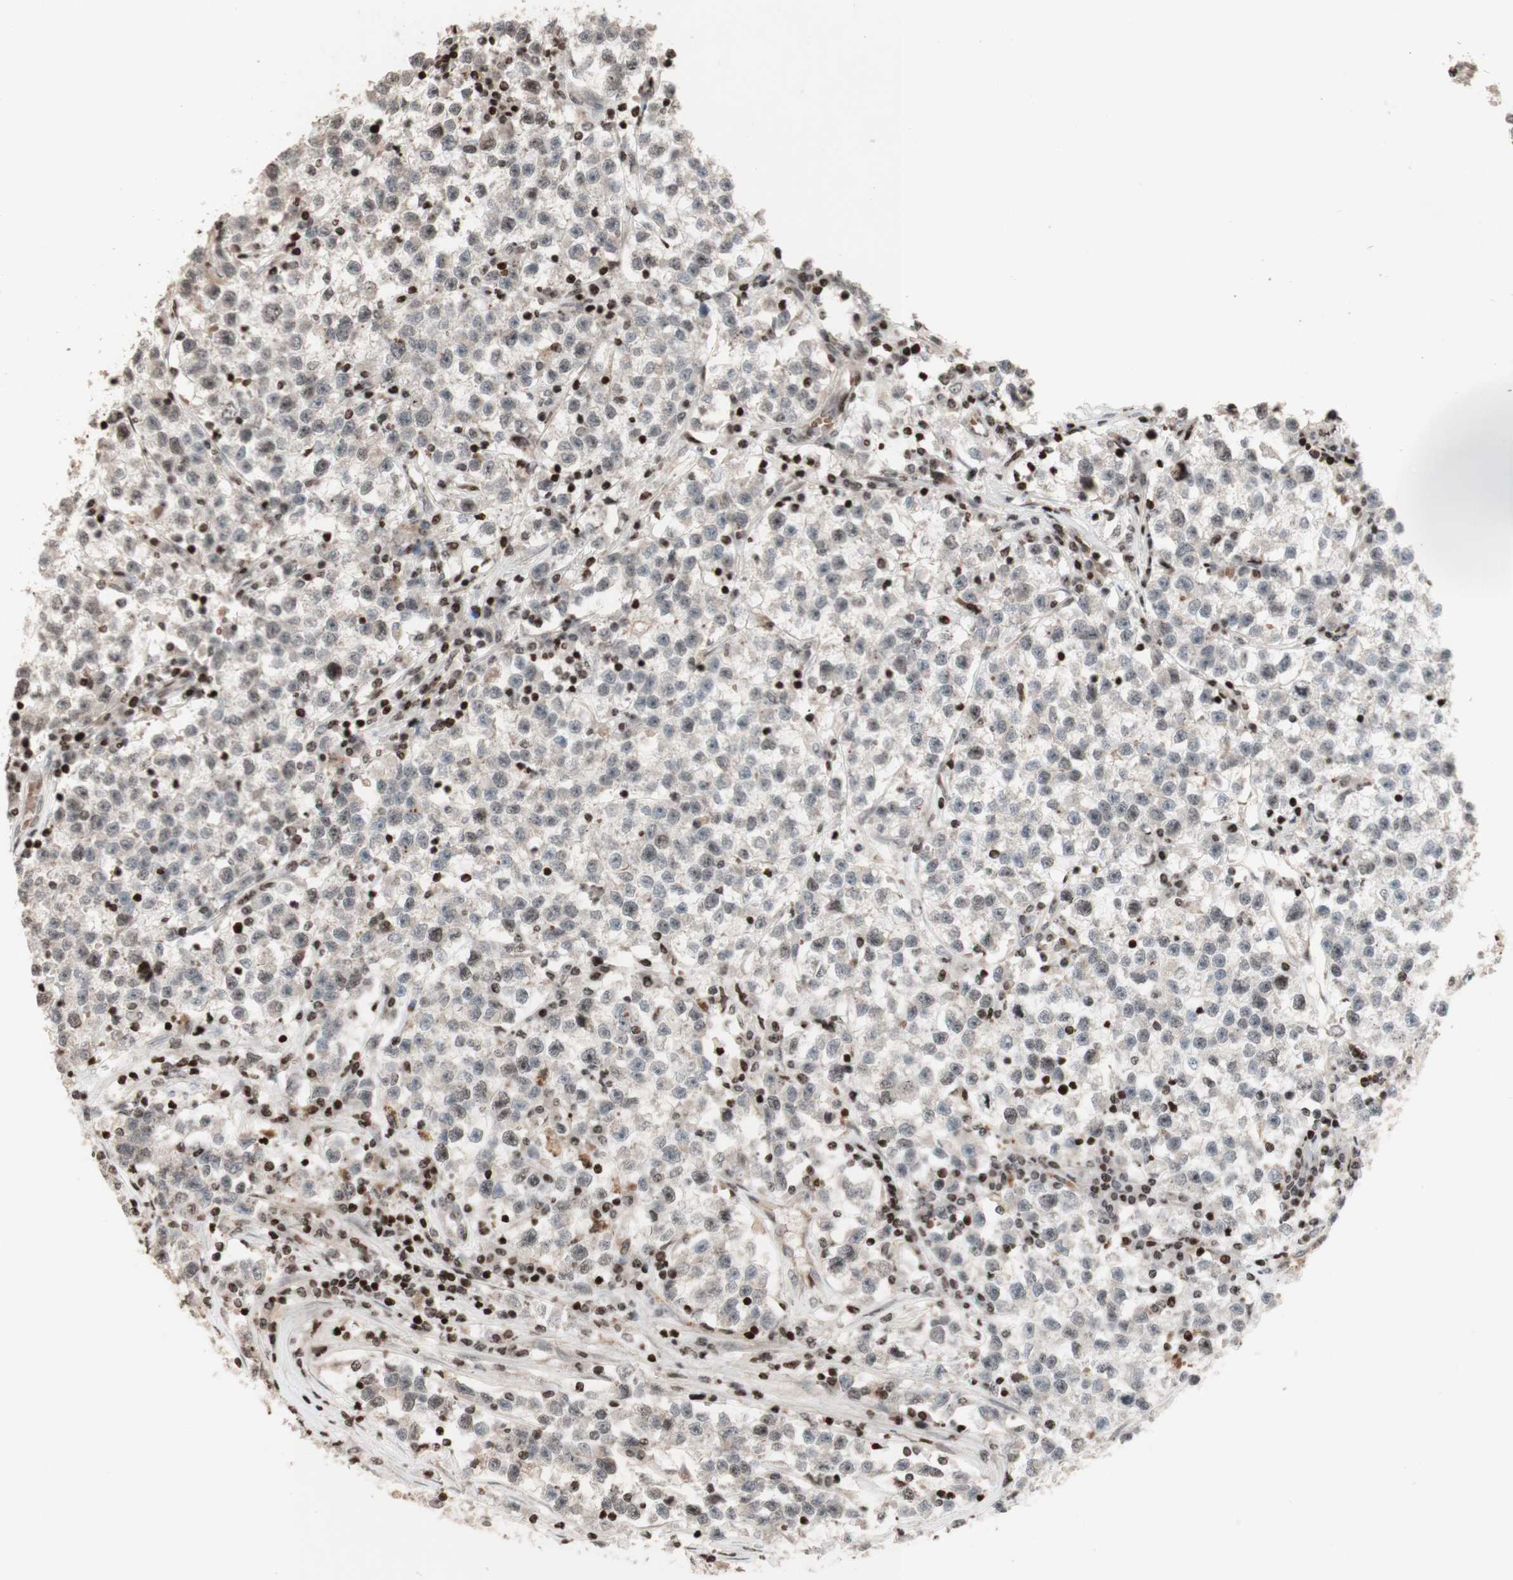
{"staining": {"intensity": "negative", "quantity": "none", "location": "none"}, "tissue": "testis cancer", "cell_type": "Tumor cells", "image_type": "cancer", "snomed": [{"axis": "morphology", "description": "Seminoma, NOS"}, {"axis": "topography", "description": "Testis"}], "caption": "Immunohistochemistry of human testis seminoma demonstrates no expression in tumor cells. (Brightfield microscopy of DAB (3,3'-diaminobenzidine) IHC at high magnification).", "gene": "POLA1", "patient": {"sex": "male", "age": 22}}